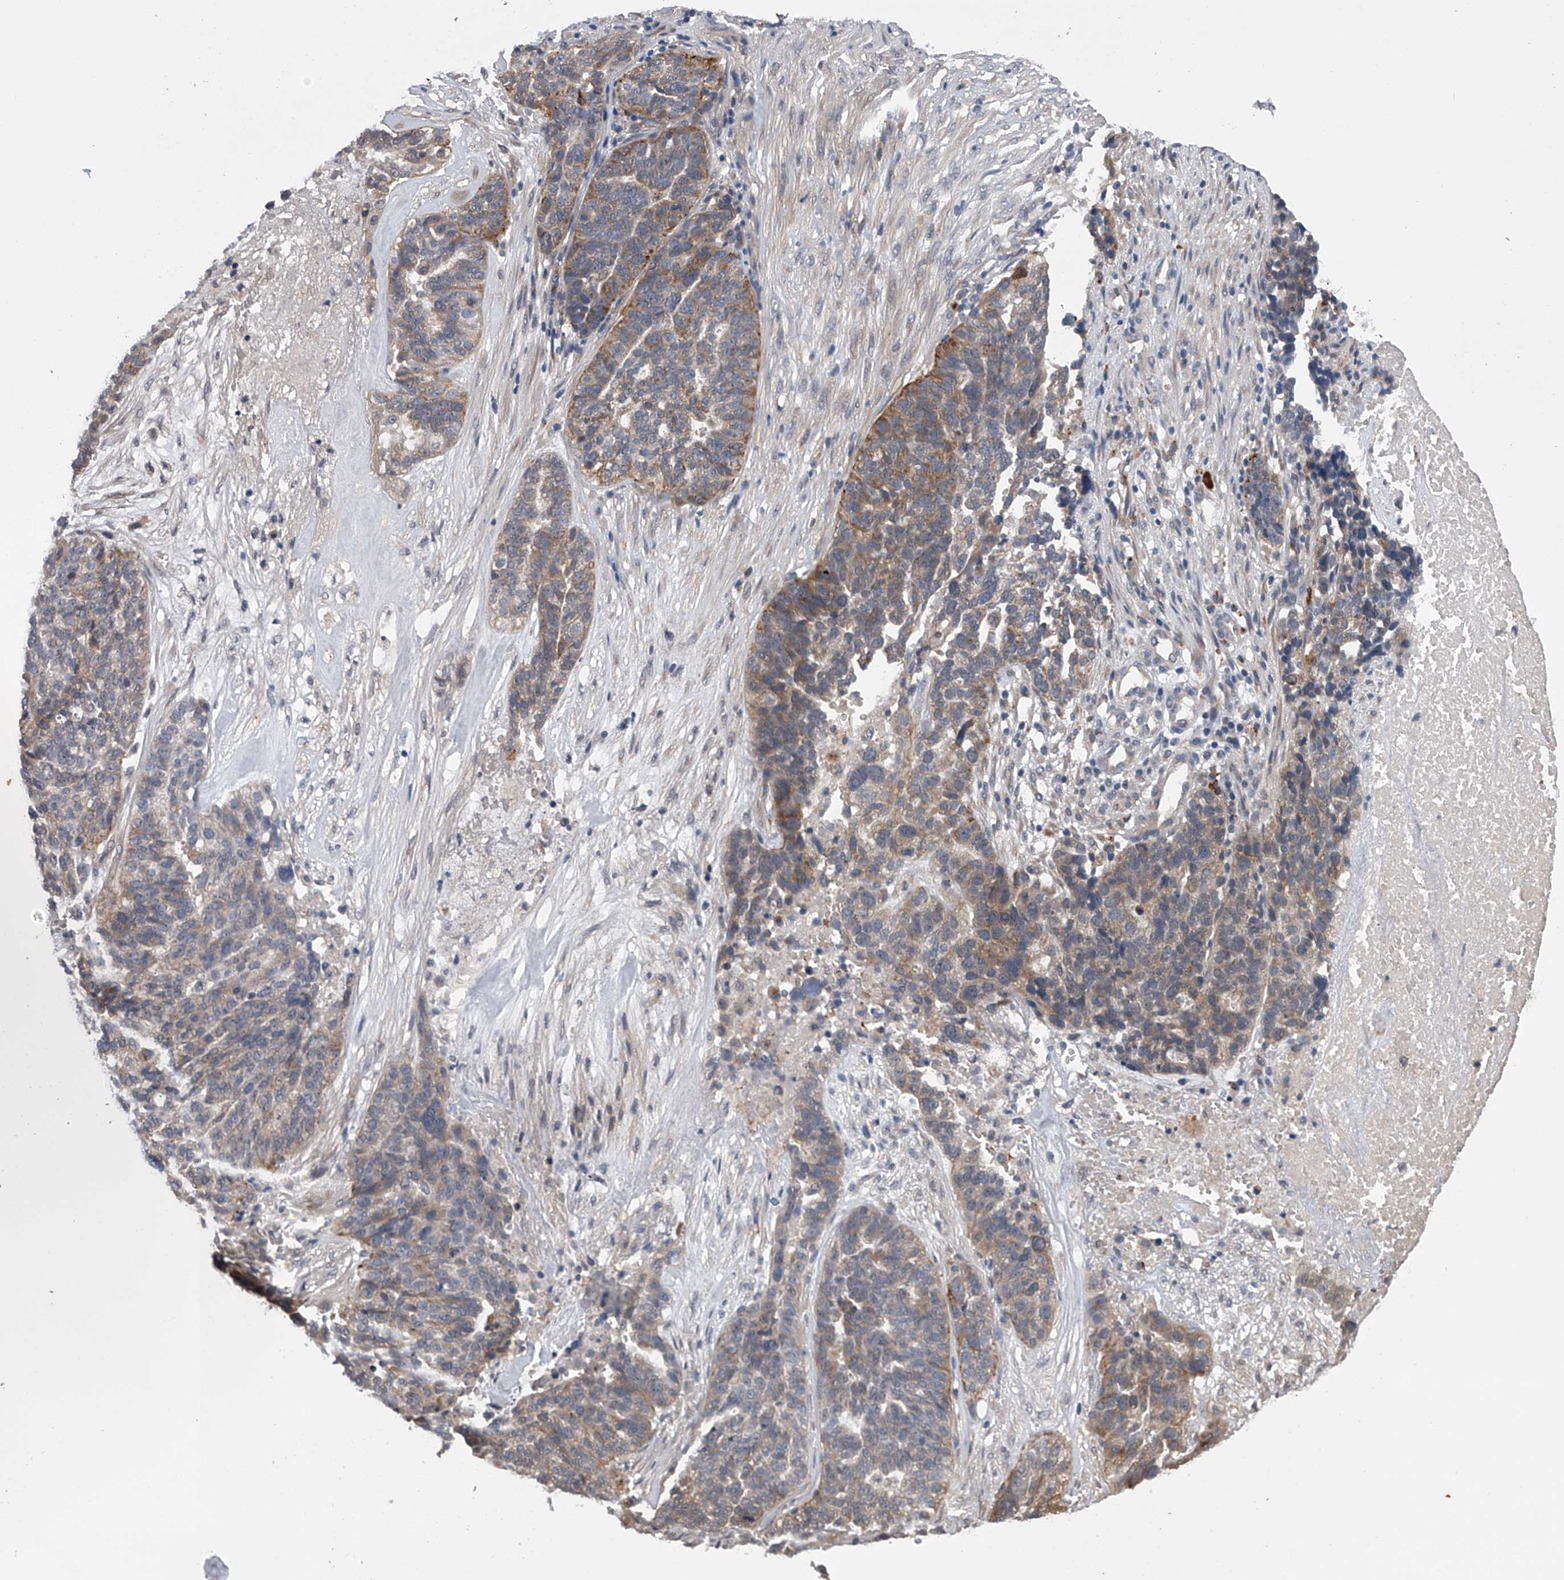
{"staining": {"intensity": "moderate", "quantity": "25%-75%", "location": "cytoplasmic/membranous"}, "tissue": "ovarian cancer", "cell_type": "Tumor cells", "image_type": "cancer", "snomed": [{"axis": "morphology", "description": "Cystadenocarcinoma, serous, NOS"}, {"axis": "topography", "description": "Ovary"}], "caption": "Ovarian cancer stained with a brown dye reveals moderate cytoplasmic/membranous positive positivity in about 25%-75% of tumor cells.", "gene": "SPOCK1", "patient": {"sex": "female", "age": 59}}